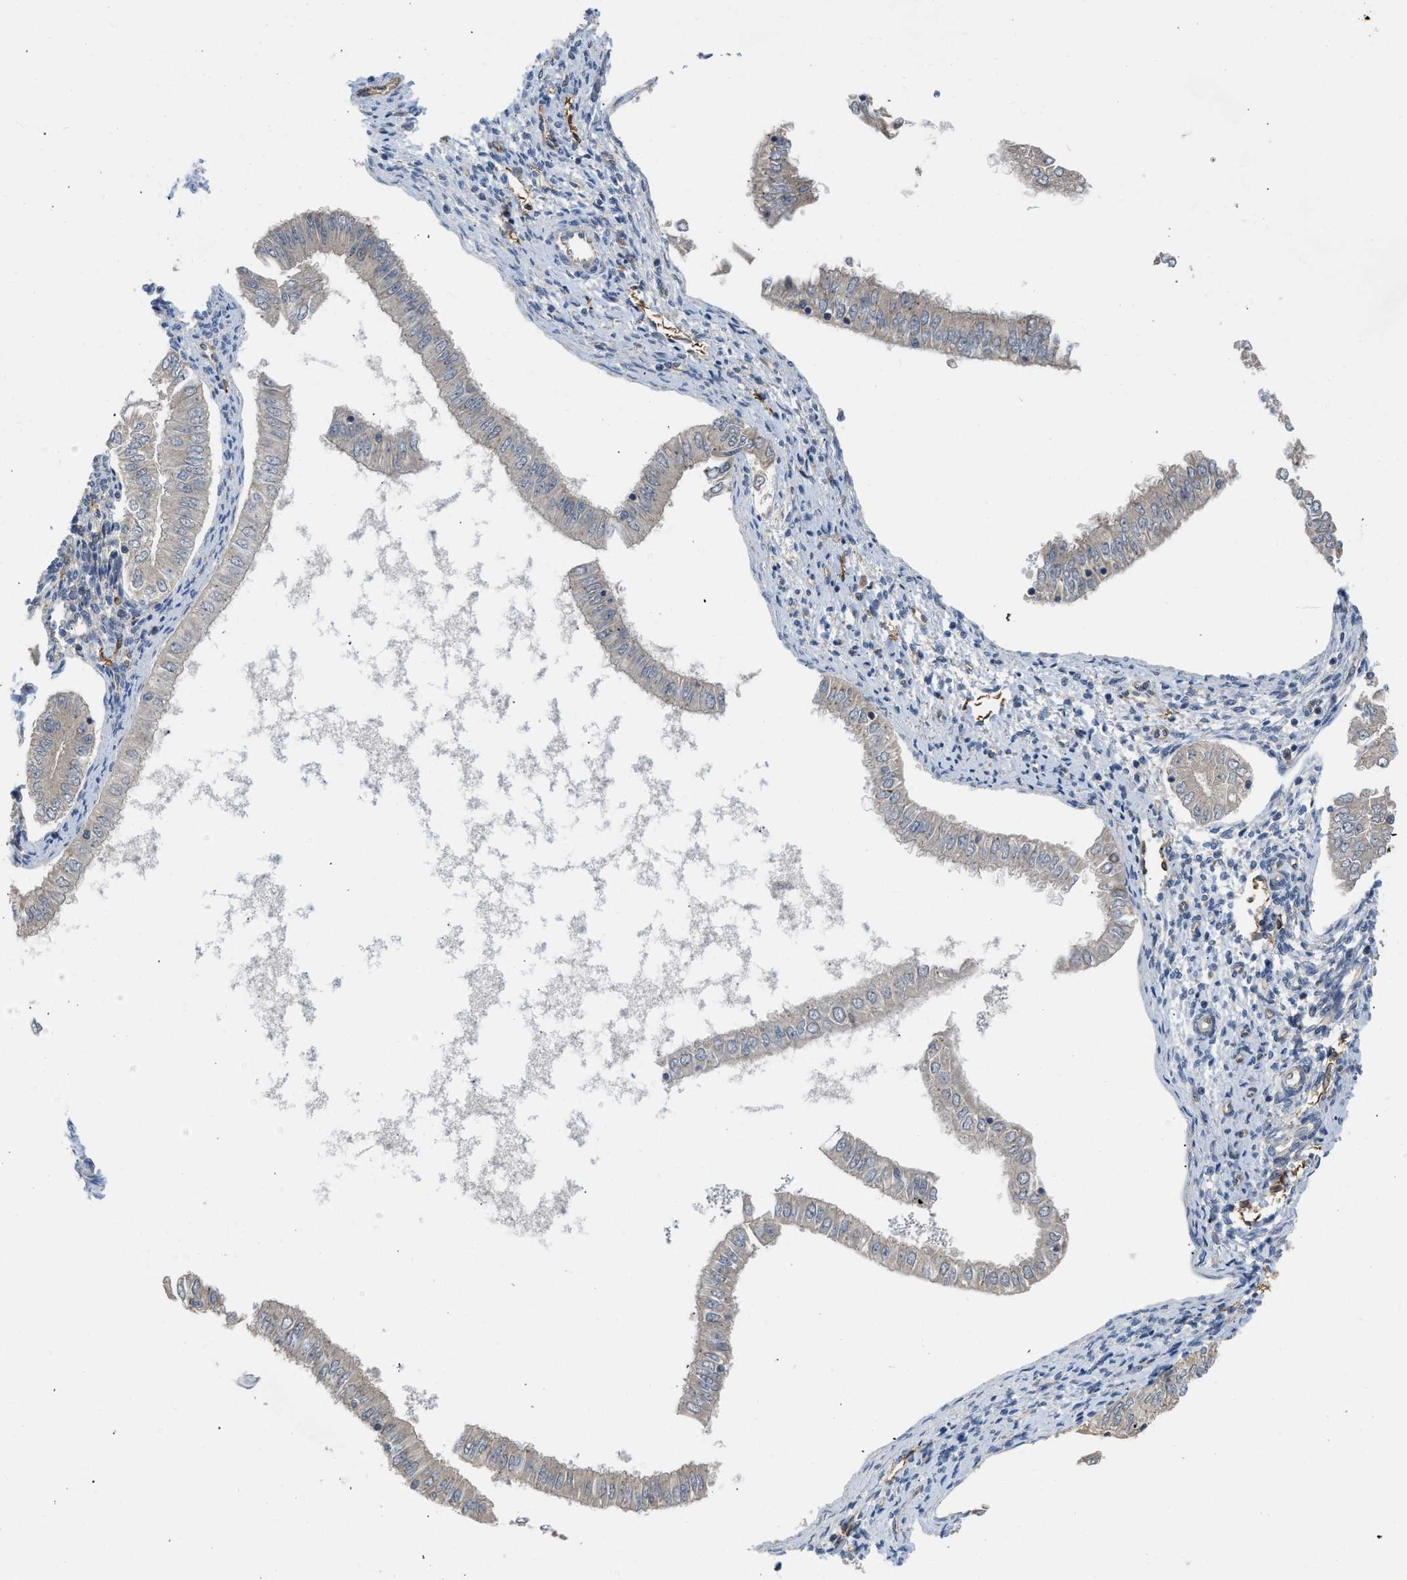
{"staining": {"intensity": "negative", "quantity": "none", "location": "none"}, "tissue": "endometrial cancer", "cell_type": "Tumor cells", "image_type": "cancer", "snomed": [{"axis": "morphology", "description": "Adenocarcinoma, NOS"}, {"axis": "topography", "description": "Endometrium"}], "caption": "This is a photomicrograph of IHC staining of endometrial adenocarcinoma, which shows no positivity in tumor cells. (DAB (3,3'-diaminobenzidine) IHC with hematoxylin counter stain).", "gene": "GPATCH2L", "patient": {"sex": "female", "age": 53}}